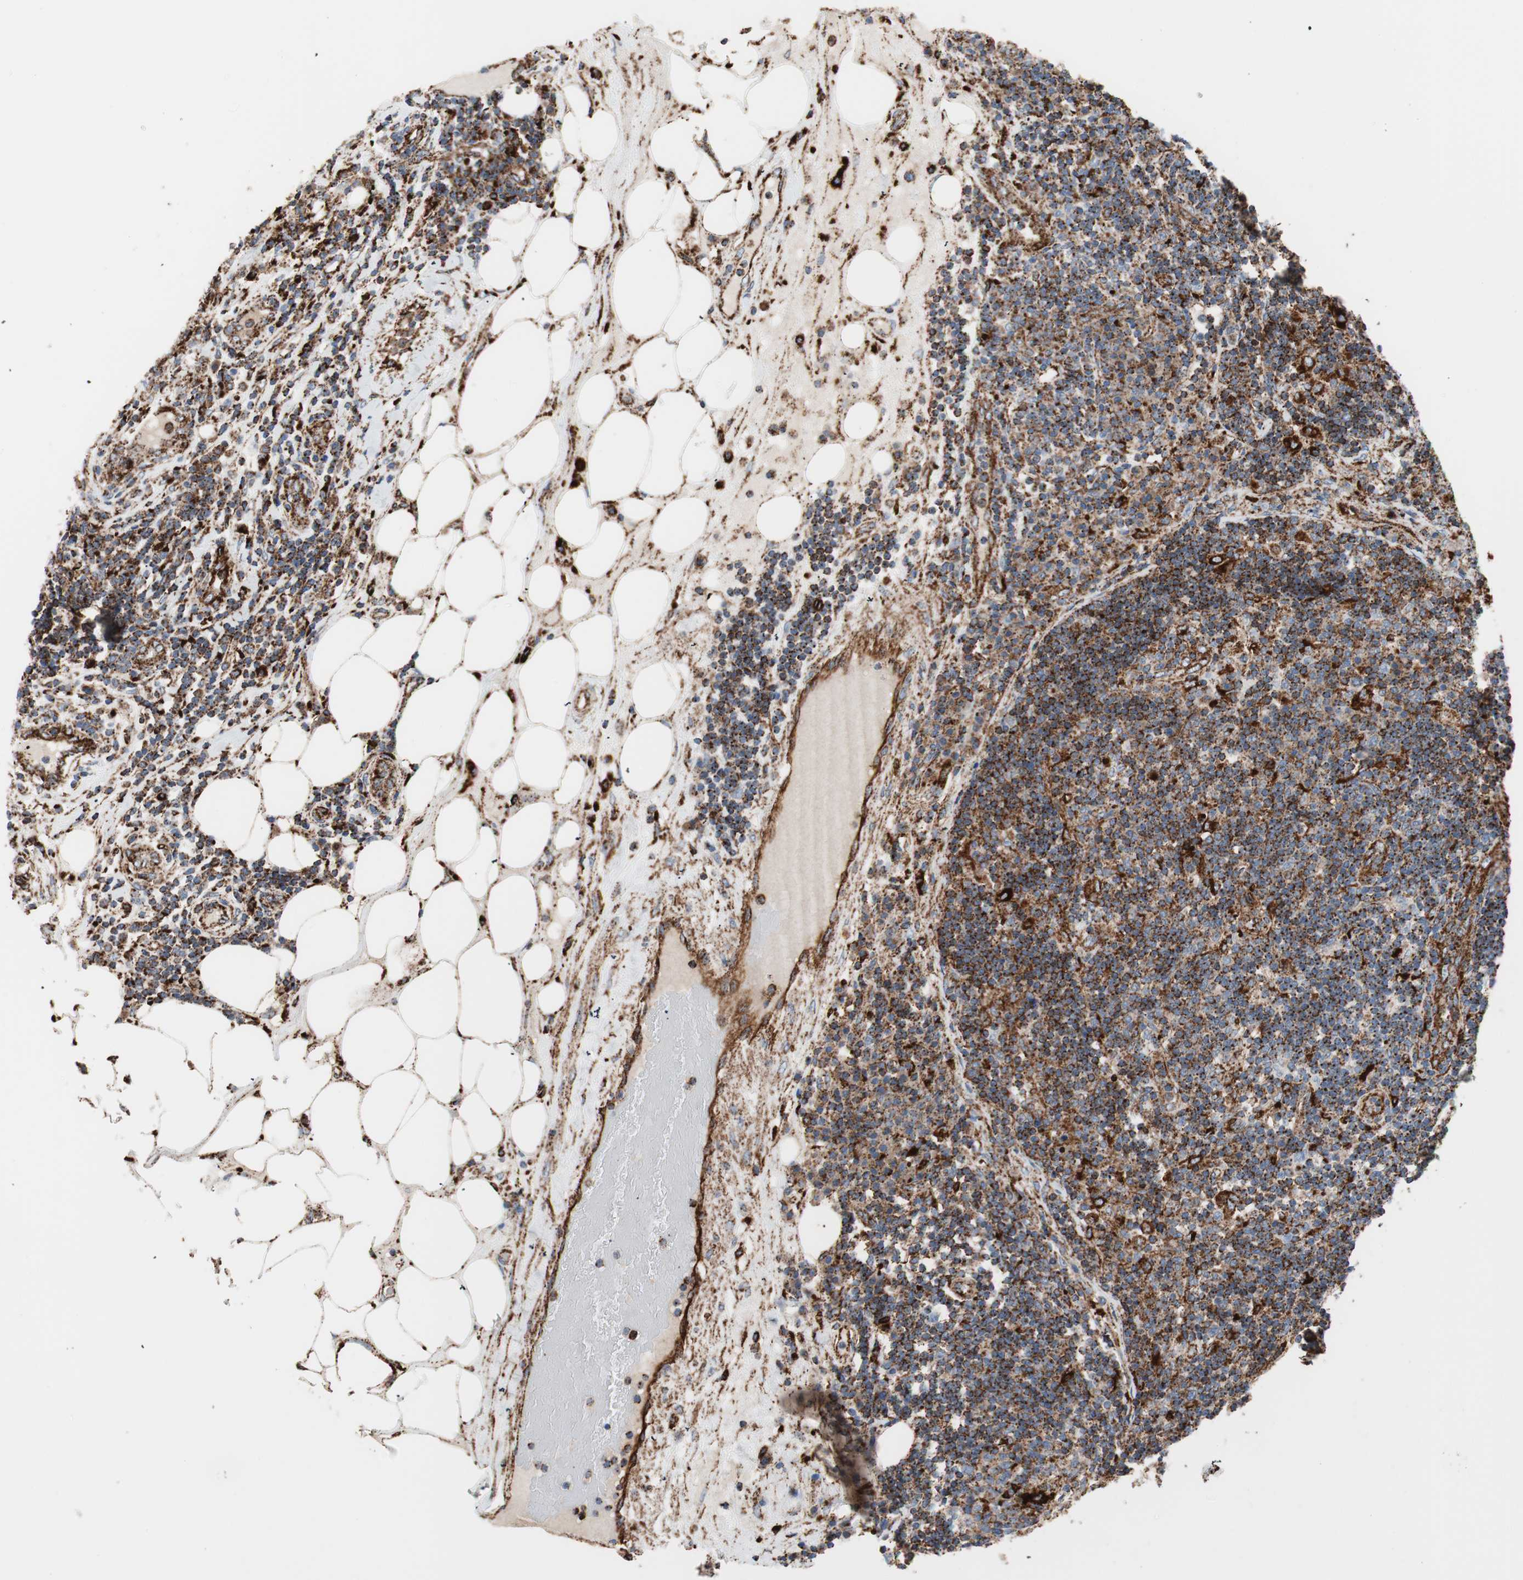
{"staining": {"intensity": "strong", "quantity": ">75%", "location": "cytoplasmic/membranous"}, "tissue": "lymph node", "cell_type": "Germinal center cells", "image_type": "normal", "snomed": [{"axis": "morphology", "description": "Normal tissue, NOS"}, {"axis": "morphology", "description": "Squamous cell carcinoma, metastatic, NOS"}, {"axis": "topography", "description": "Lymph node"}], "caption": "Immunohistochemical staining of normal lymph node displays strong cytoplasmic/membranous protein positivity in approximately >75% of germinal center cells. (Brightfield microscopy of DAB IHC at high magnification).", "gene": "LAMP1", "patient": {"sex": "female", "age": 53}}